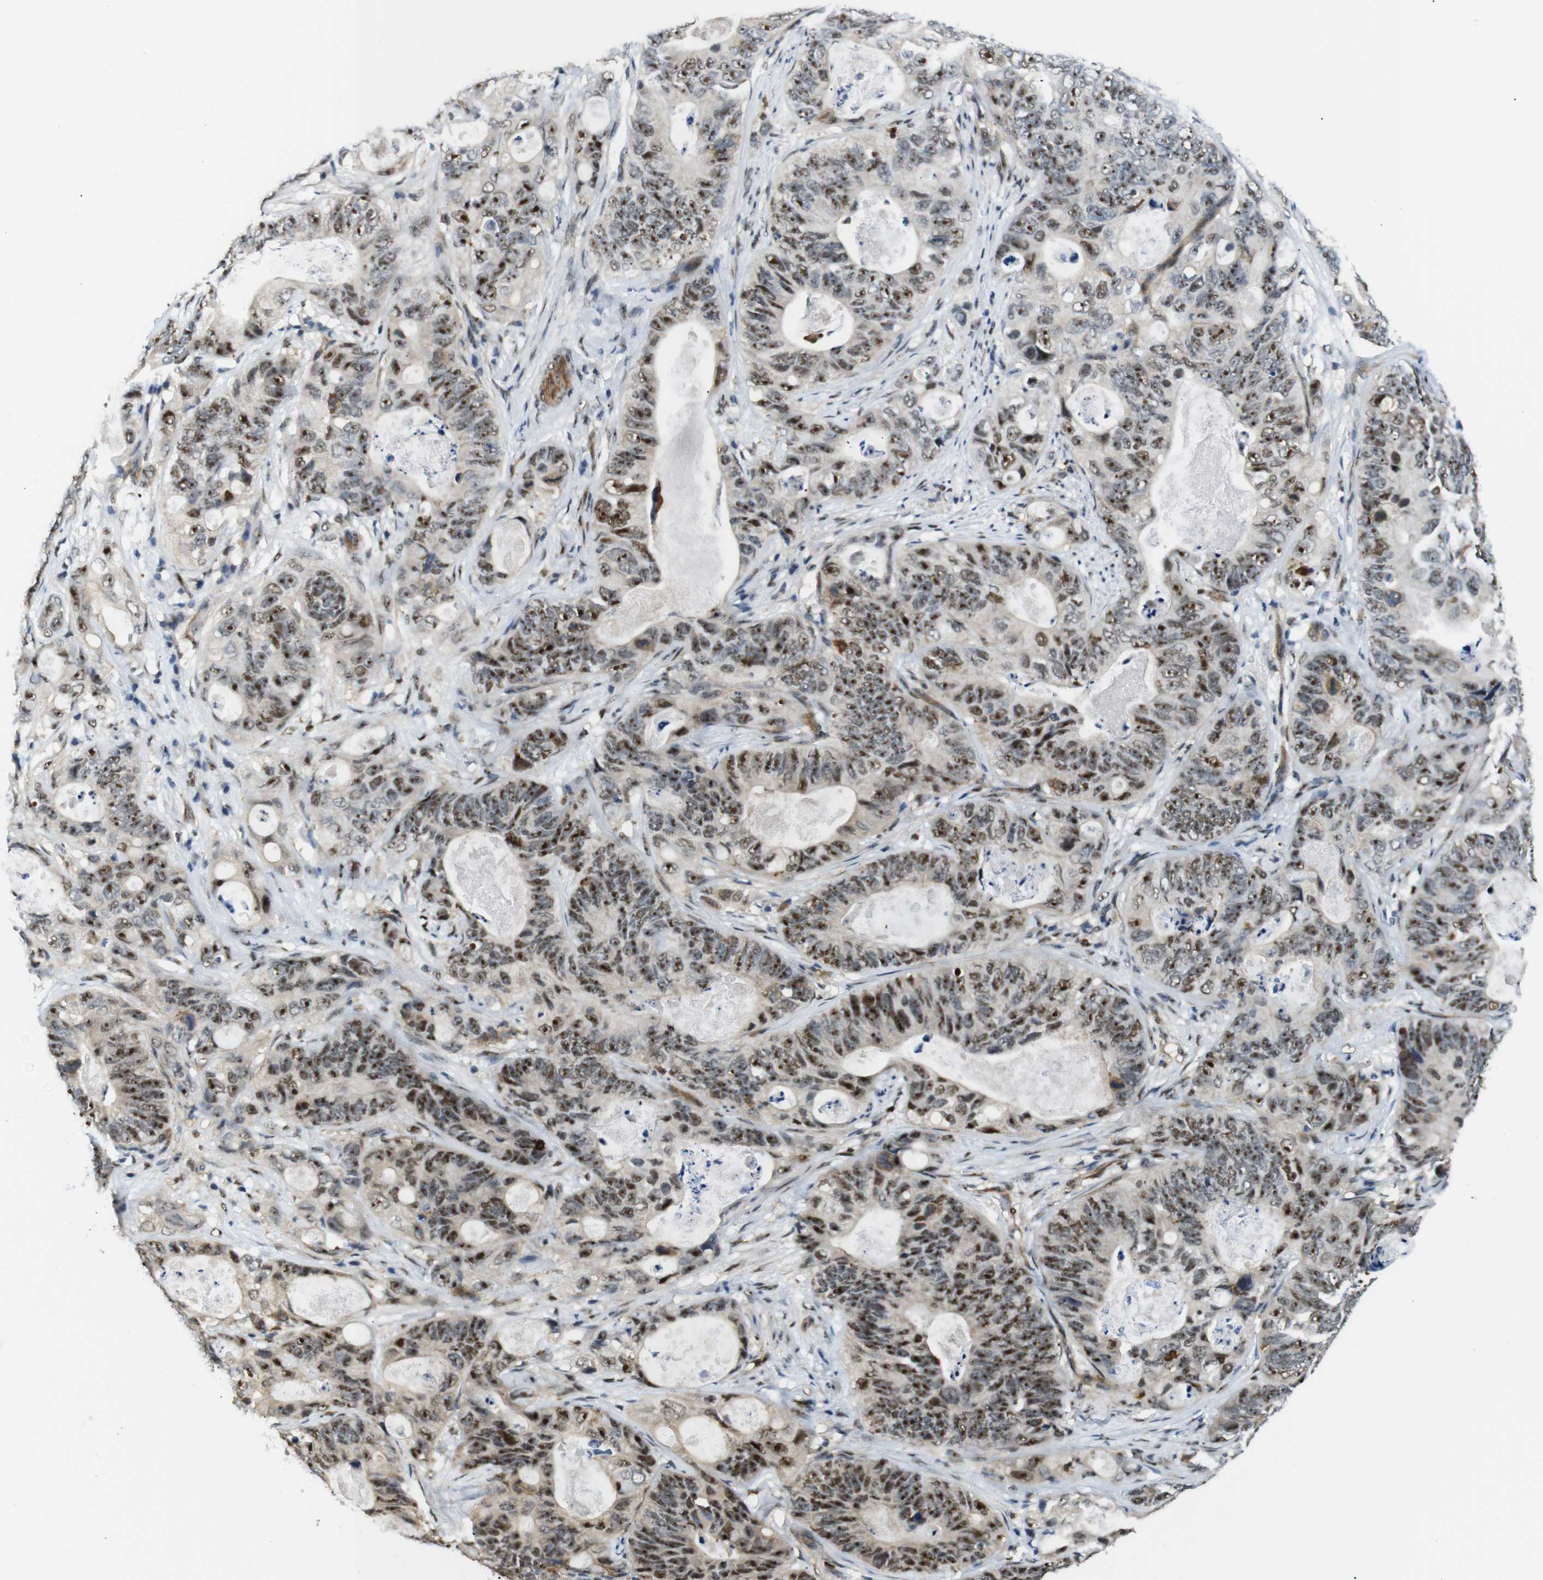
{"staining": {"intensity": "strong", "quantity": ">75%", "location": "nuclear"}, "tissue": "stomach cancer", "cell_type": "Tumor cells", "image_type": "cancer", "snomed": [{"axis": "morphology", "description": "Adenocarcinoma, NOS"}, {"axis": "topography", "description": "Stomach"}], "caption": "A brown stain shows strong nuclear staining of a protein in human stomach cancer tumor cells.", "gene": "PARN", "patient": {"sex": "female", "age": 89}}